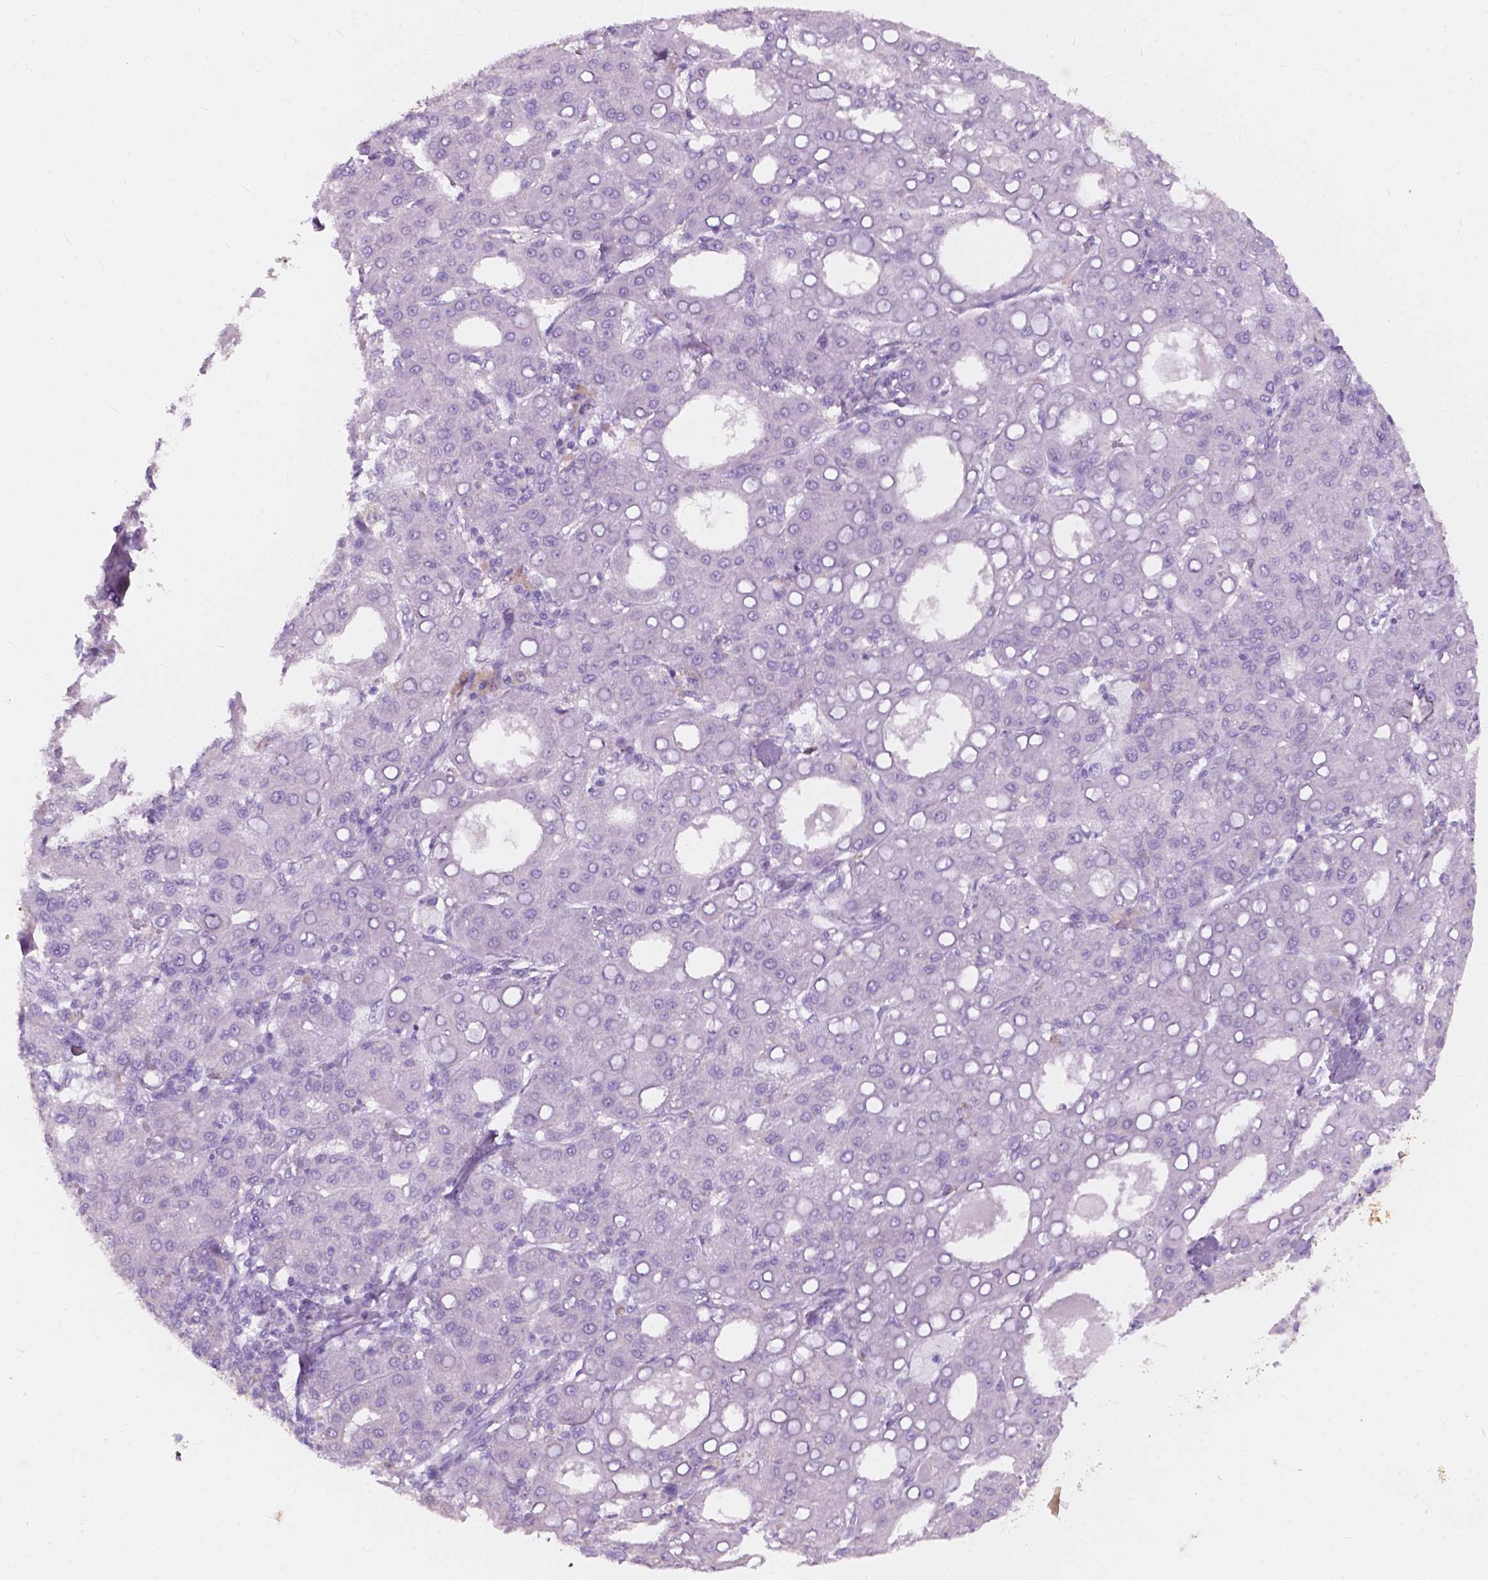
{"staining": {"intensity": "negative", "quantity": "none", "location": "none"}, "tissue": "liver cancer", "cell_type": "Tumor cells", "image_type": "cancer", "snomed": [{"axis": "morphology", "description": "Carcinoma, Hepatocellular, NOS"}, {"axis": "topography", "description": "Liver"}], "caption": "Tumor cells show no significant positivity in liver cancer.", "gene": "FXYD2", "patient": {"sex": "male", "age": 65}}